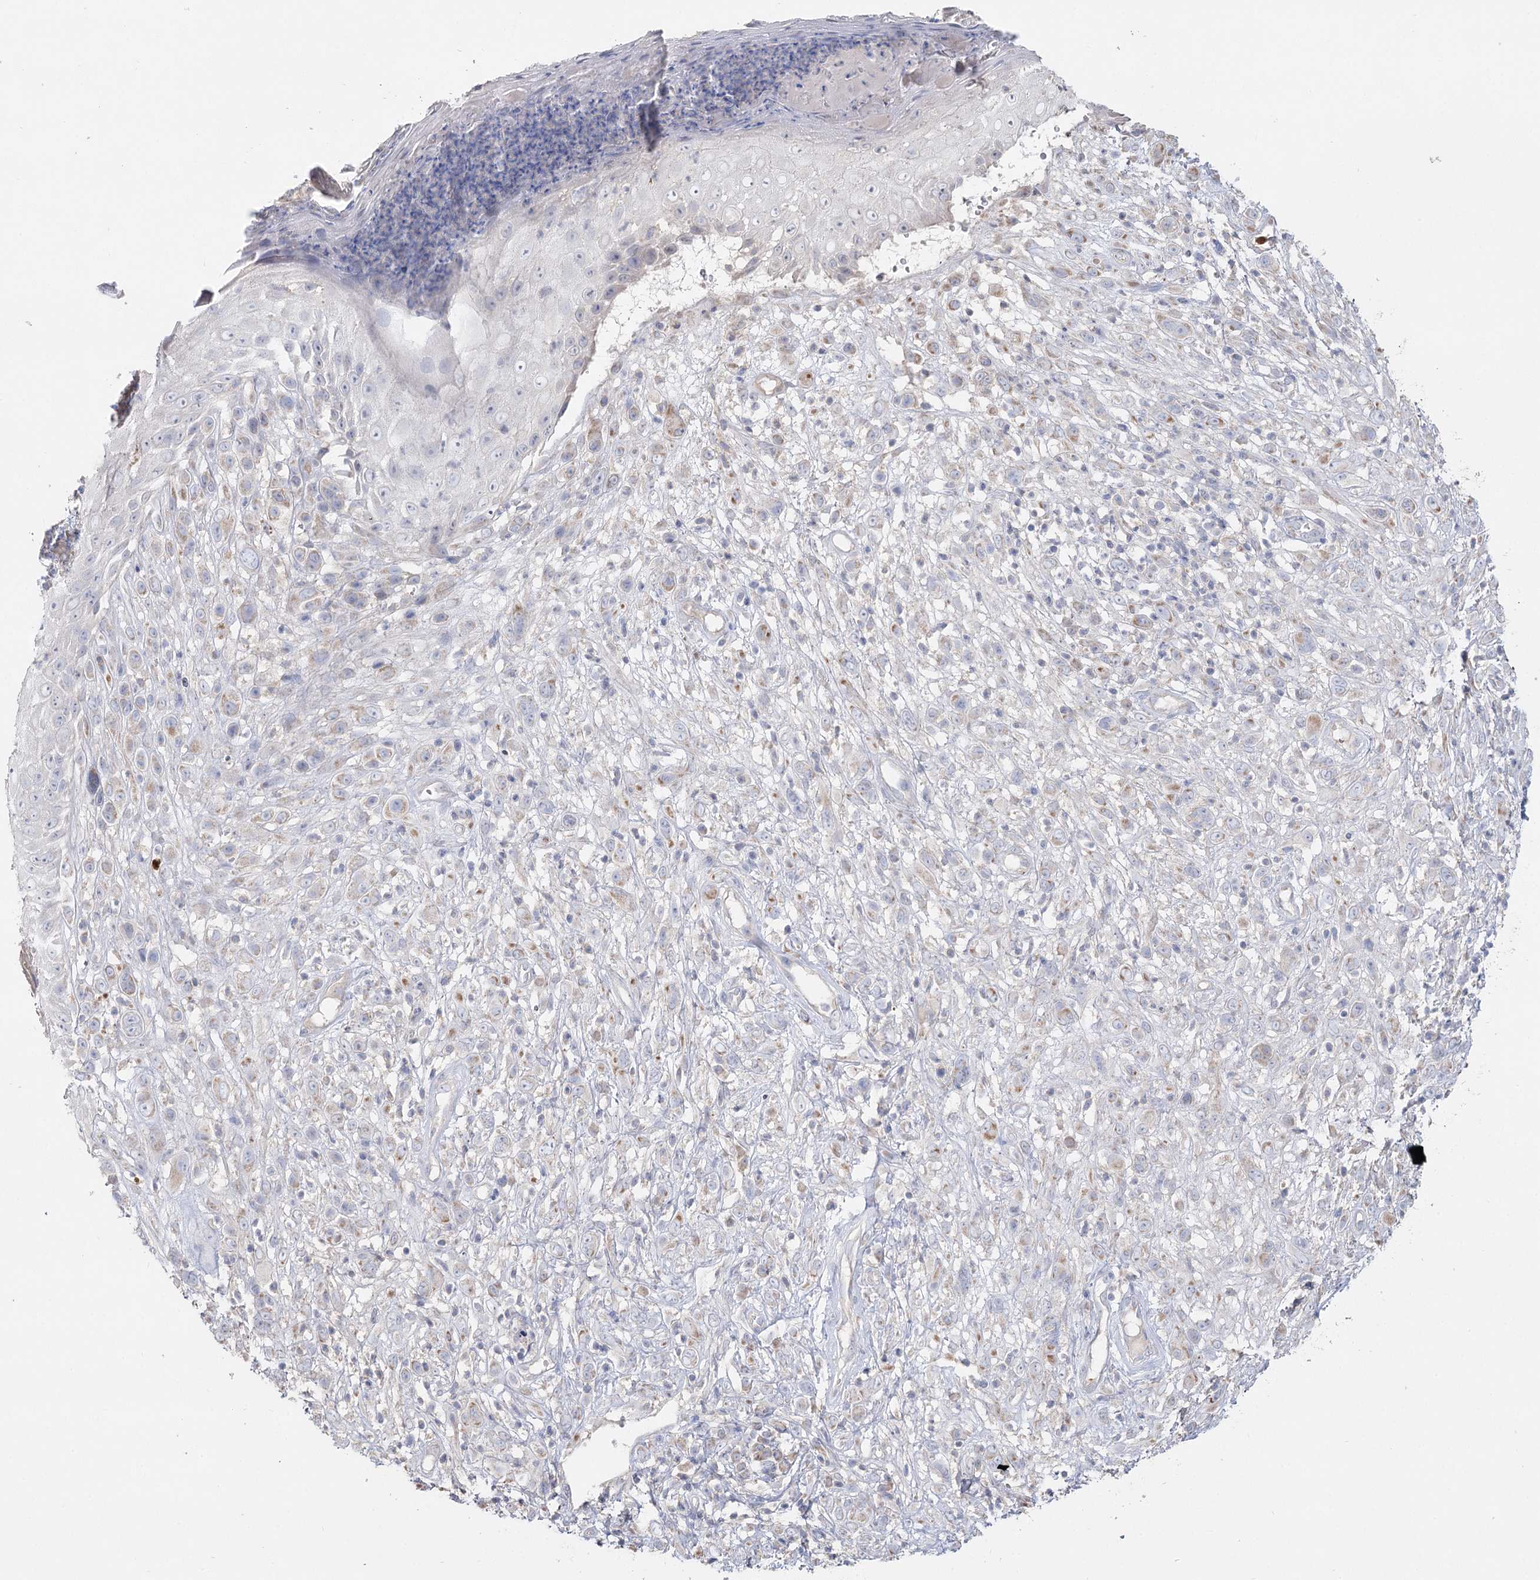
{"staining": {"intensity": "weak", "quantity": "<25%", "location": "cytoplasmic/membranous"}, "tissue": "melanoma", "cell_type": "Tumor cells", "image_type": "cancer", "snomed": [{"axis": "morphology", "description": "Malignant melanoma, NOS"}, {"axis": "topography", "description": "Skin of trunk"}], "caption": "High power microscopy histopathology image of an immunohistochemistry histopathology image of melanoma, revealing no significant staining in tumor cells.", "gene": "TMEM187", "patient": {"sex": "male", "age": 71}}